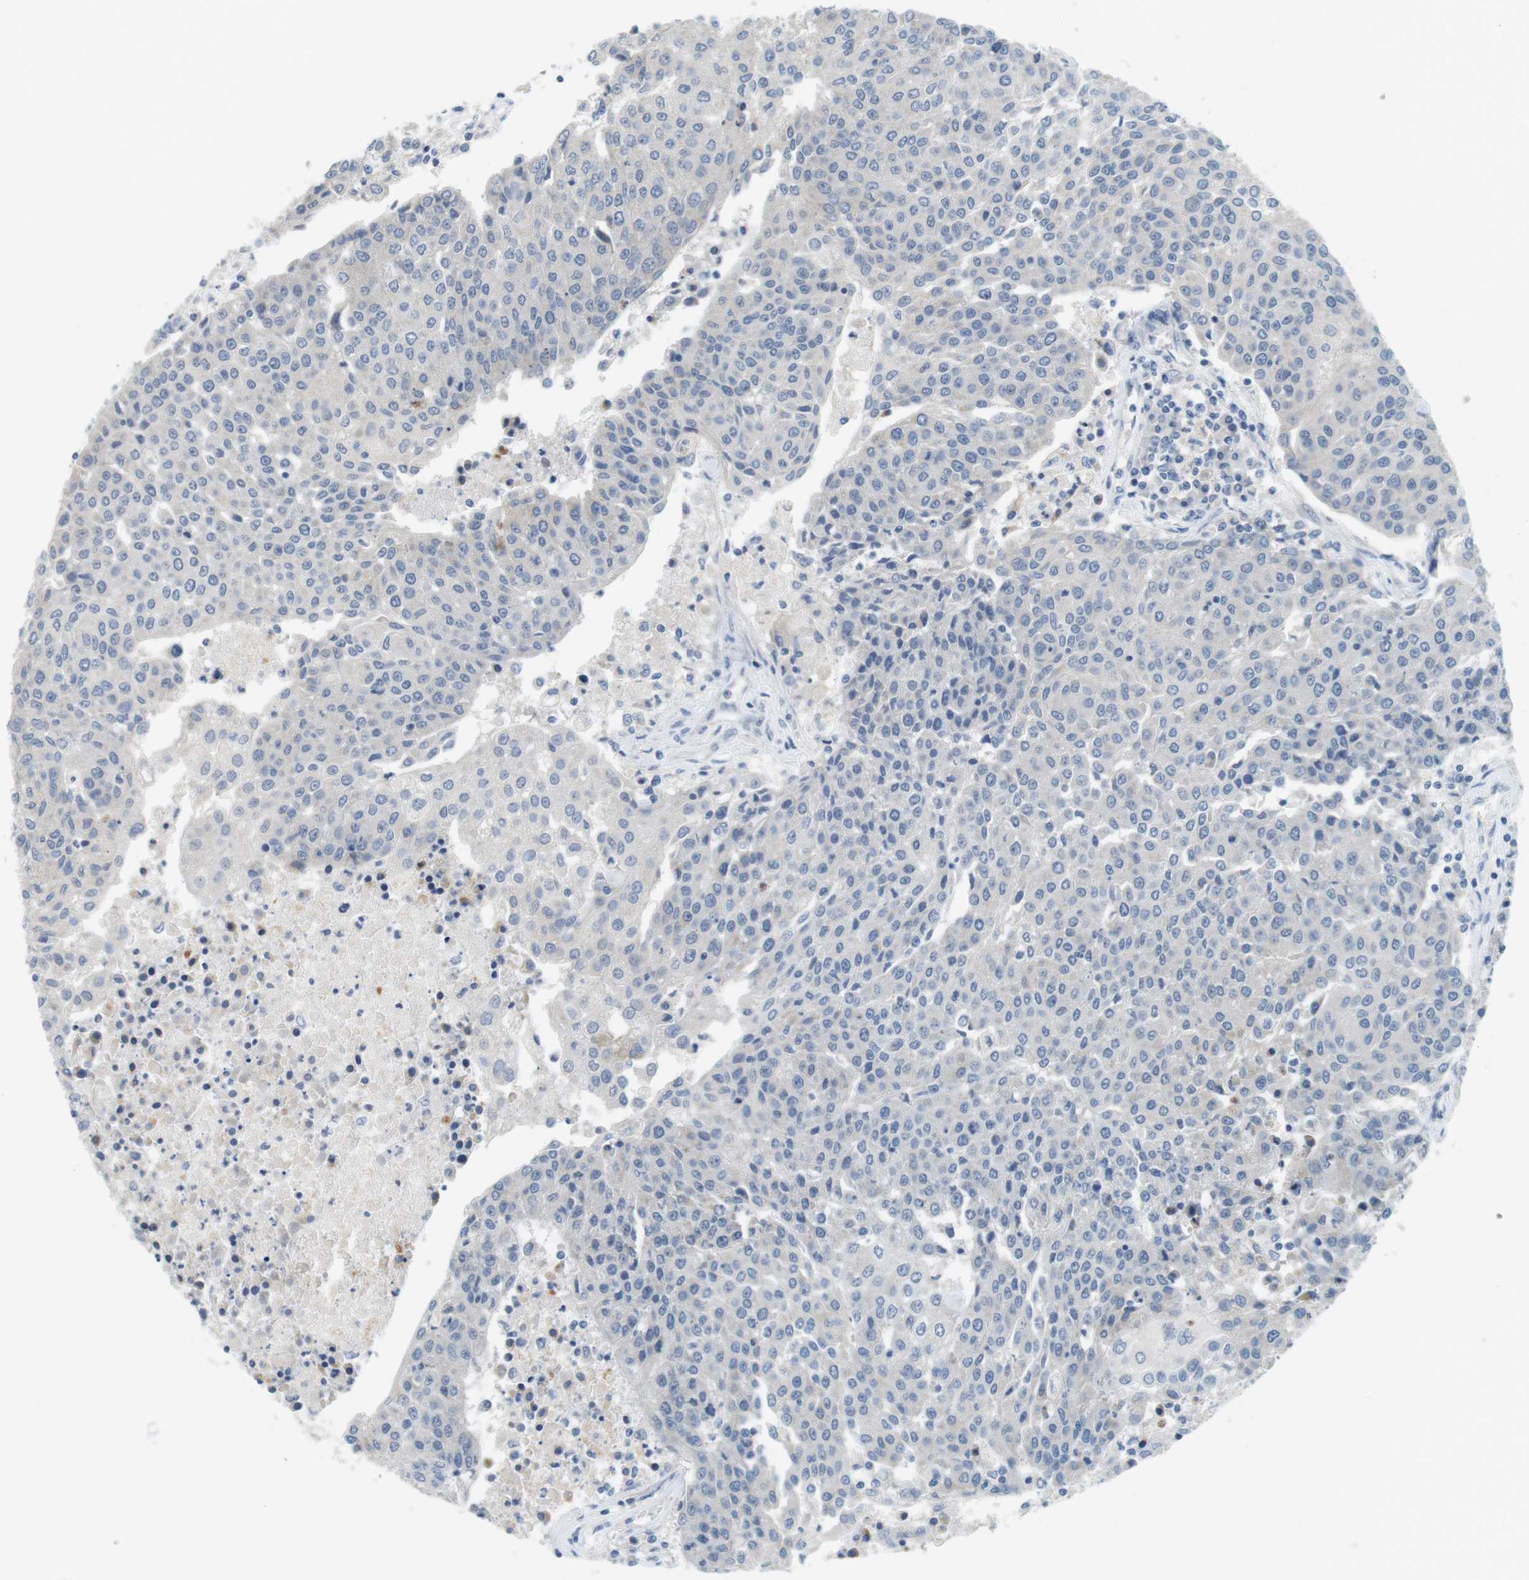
{"staining": {"intensity": "weak", "quantity": "<25%", "location": "cytoplasmic/membranous"}, "tissue": "urothelial cancer", "cell_type": "Tumor cells", "image_type": "cancer", "snomed": [{"axis": "morphology", "description": "Urothelial carcinoma, High grade"}, {"axis": "topography", "description": "Urinary bladder"}], "caption": "Immunohistochemistry micrograph of neoplastic tissue: urothelial carcinoma (high-grade) stained with DAB (3,3'-diaminobenzidine) exhibits no significant protein expression in tumor cells.", "gene": "MUC5B", "patient": {"sex": "female", "age": 85}}